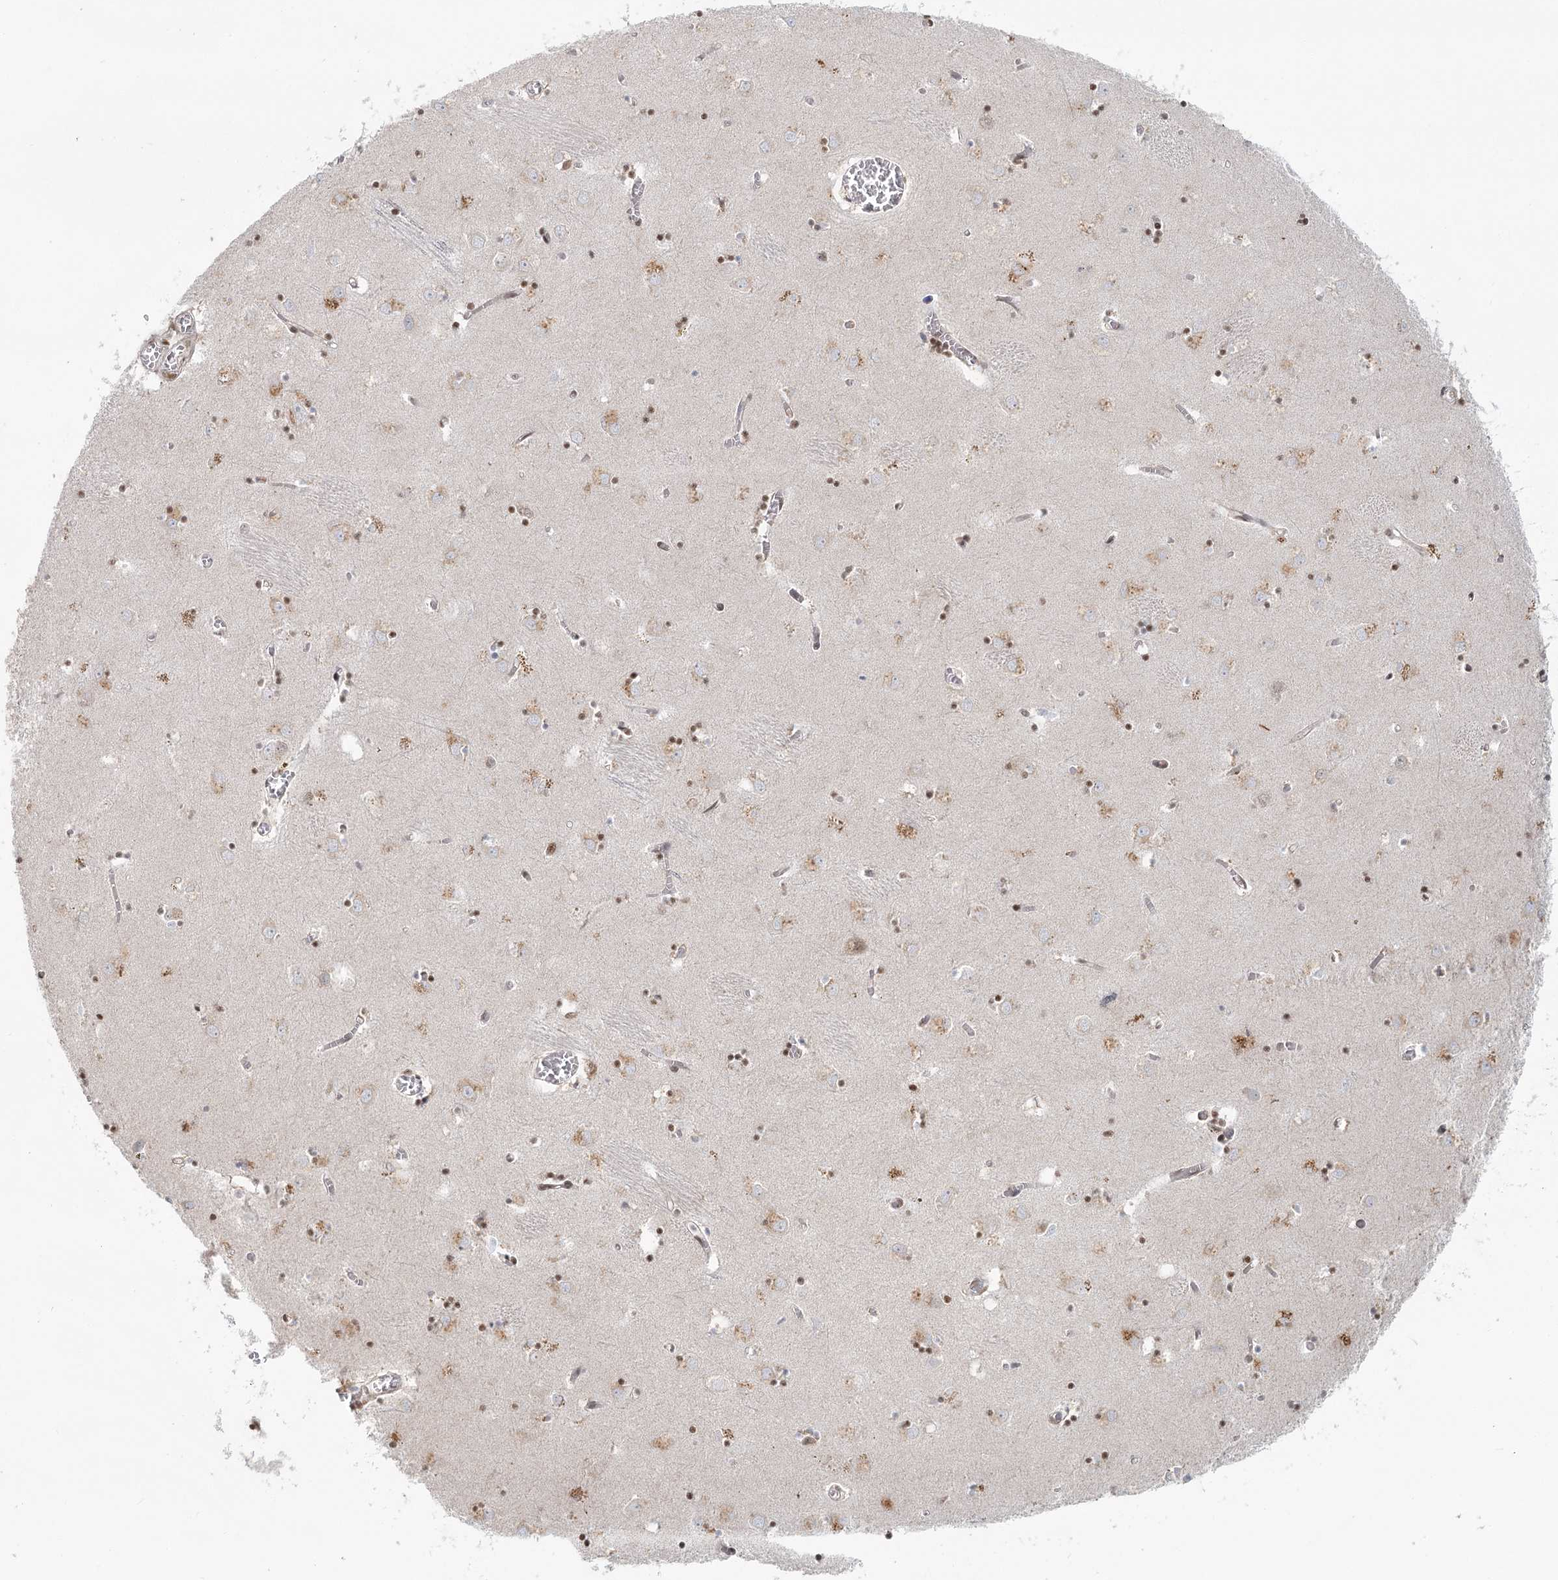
{"staining": {"intensity": "moderate", "quantity": ">75%", "location": "cytoplasmic/membranous,nuclear"}, "tissue": "caudate", "cell_type": "Glial cells", "image_type": "normal", "snomed": [{"axis": "morphology", "description": "Normal tissue, NOS"}, {"axis": "topography", "description": "Lateral ventricle wall"}], "caption": "This image reveals unremarkable caudate stained with immunohistochemistry (IHC) to label a protein in brown. The cytoplasmic/membranous,nuclear of glial cells show moderate positivity for the protein. Nuclei are counter-stained blue.", "gene": "R3HCC1L", "patient": {"sex": "male", "age": 70}}